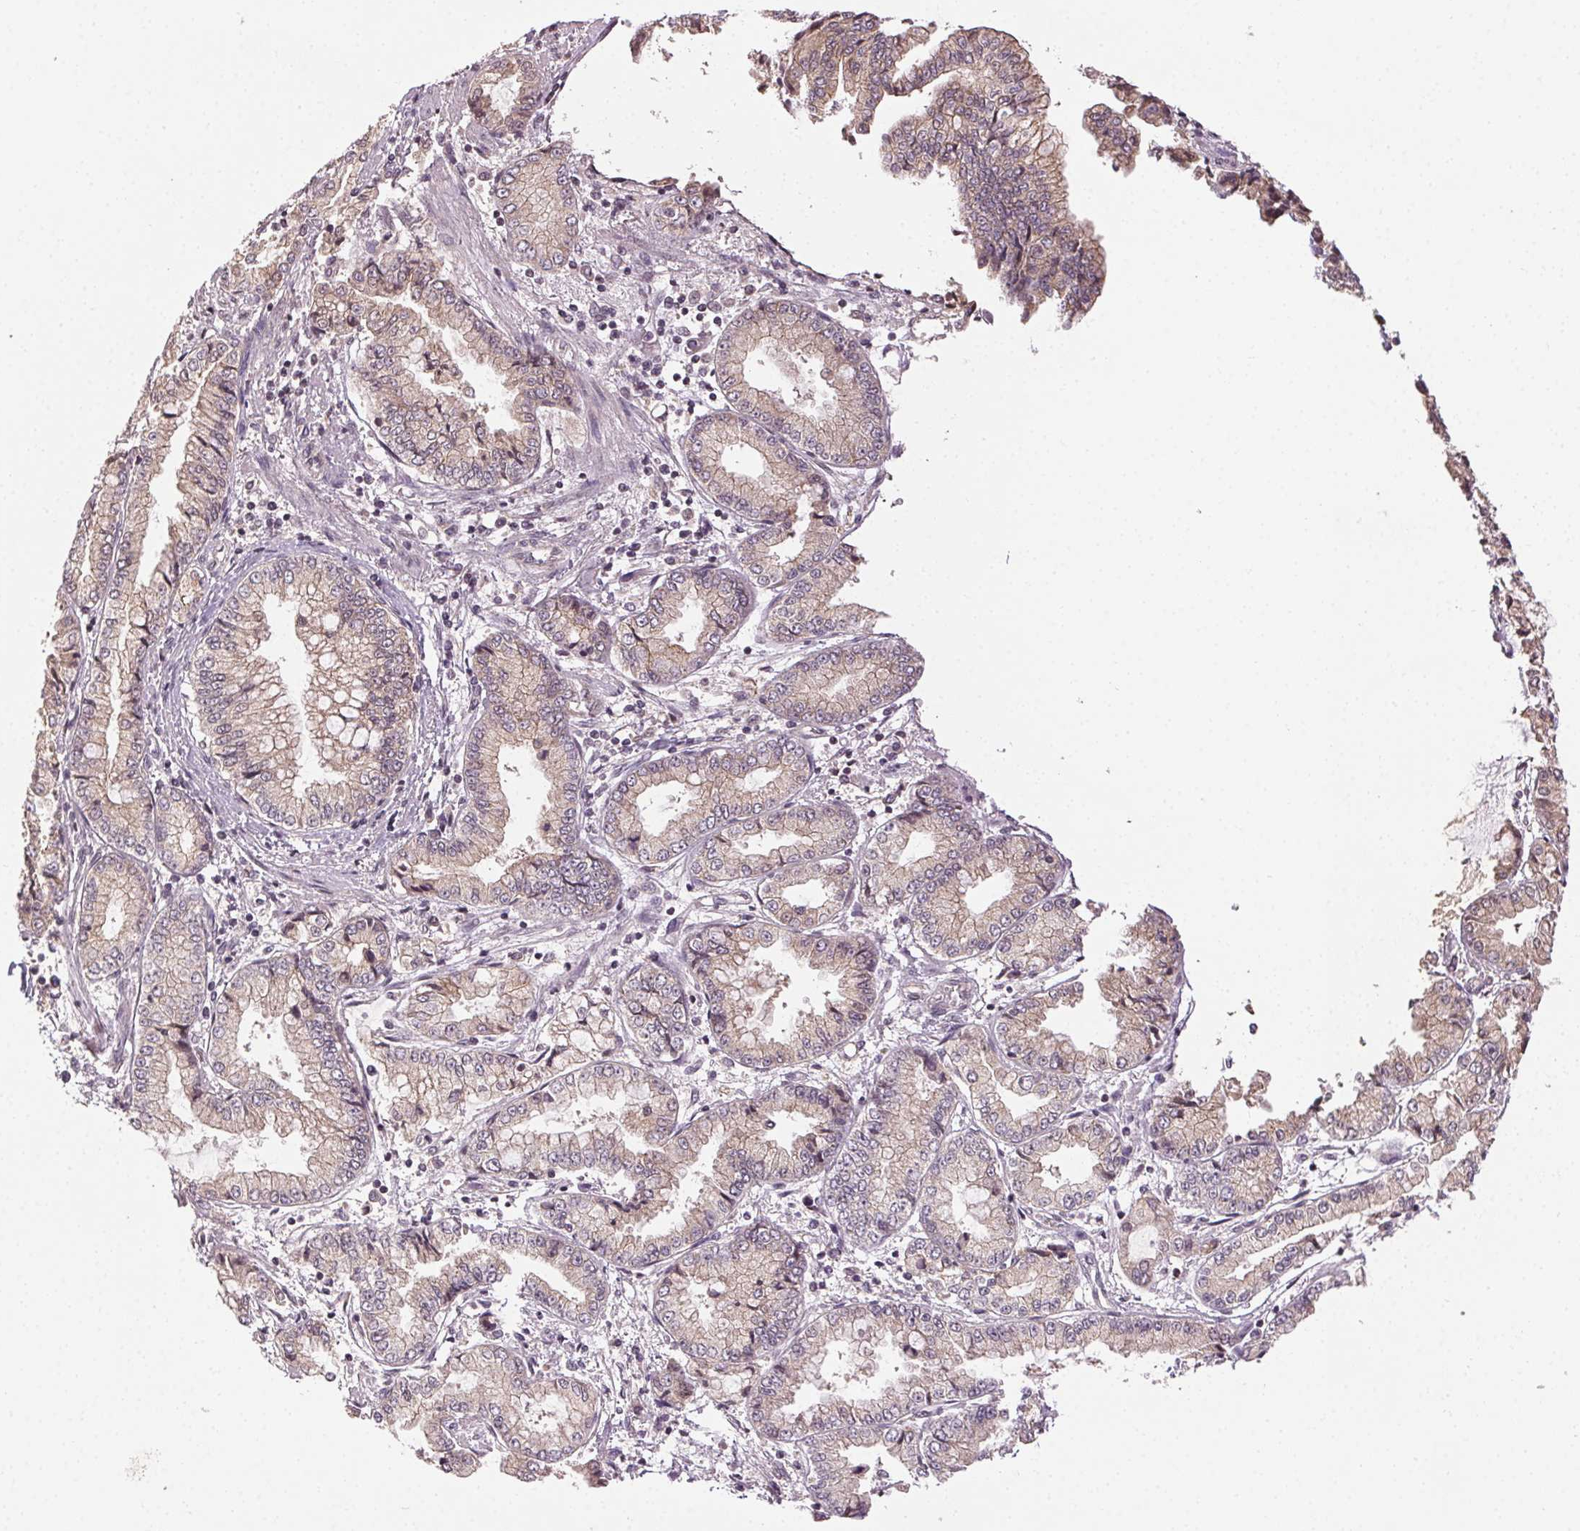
{"staining": {"intensity": "weak", "quantity": "25%-75%", "location": "cytoplasmic/membranous"}, "tissue": "stomach cancer", "cell_type": "Tumor cells", "image_type": "cancer", "snomed": [{"axis": "morphology", "description": "Adenocarcinoma, NOS"}, {"axis": "topography", "description": "Stomach, upper"}], "caption": "Immunohistochemistry (IHC) photomicrograph of neoplastic tissue: stomach cancer (adenocarcinoma) stained using immunohistochemistry displays low levels of weak protein expression localized specifically in the cytoplasmic/membranous of tumor cells, appearing as a cytoplasmic/membranous brown color.", "gene": "ATP1B3", "patient": {"sex": "female", "age": 74}}